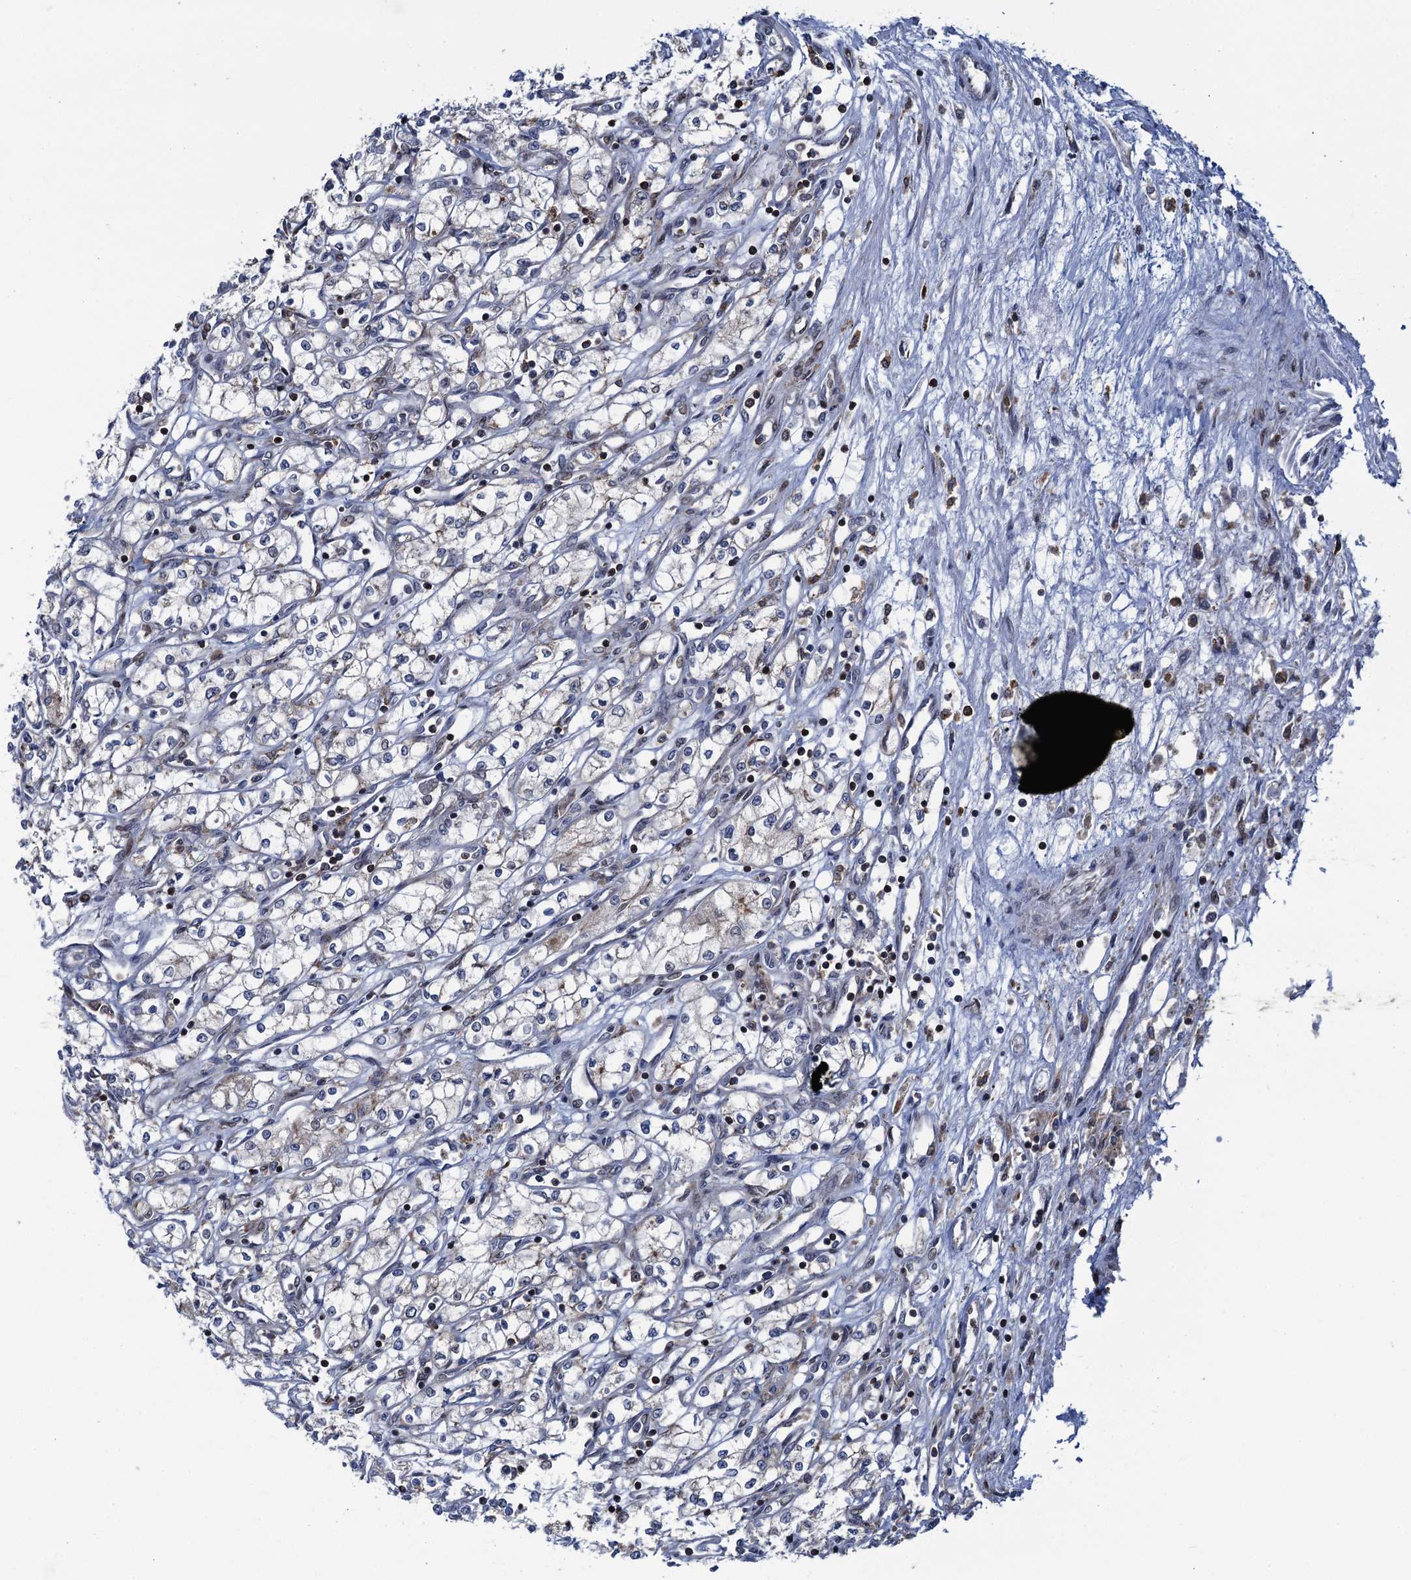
{"staining": {"intensity": "negative", "quantity": "none", "location": "none"}, "tissue": "renal cancer", "cell_type": "Tumor cells", "image_type": "cancer", "snomed": [{"axis": "morphology", "description": "Adenocarcinoma, NOS"}, {"axis": "topography", "description": "Kidney"}], "caption": "Tumor cells show no significant protein positivity in adenocarcinoma (renal).", "gene": "CCDC102A", "patient": {"sex": "male", "age": 59}}